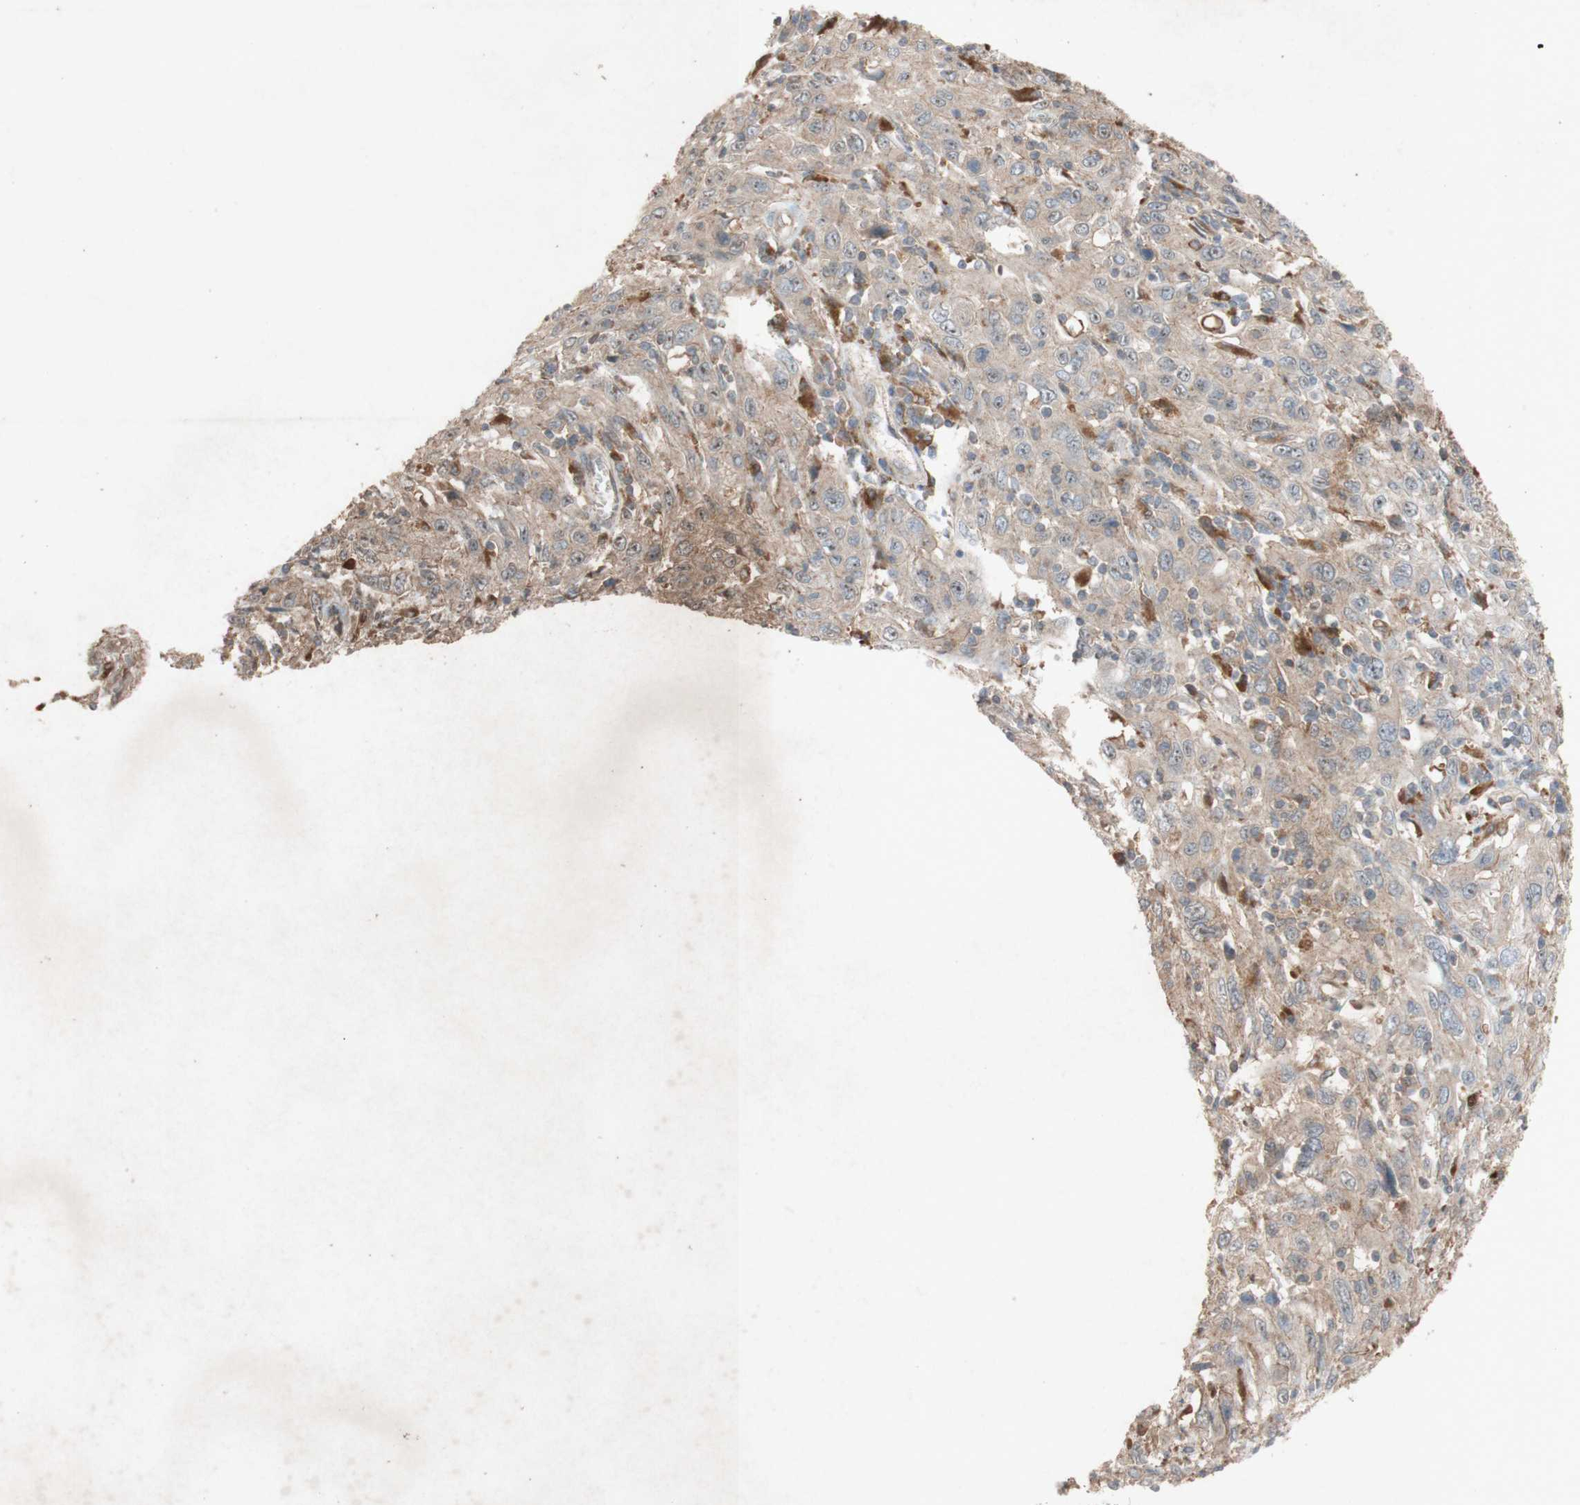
{"staining": {"intensity": "weak", "quantity": "25%-75%", "location": "cytoplasmic/membranous,nuclear"}, "tissue": "cervical cancer", "cell_type": "Tumor cells", "image_type": "cancer", "snomed": [{"axis": "morphology", "description": "Squamous cell carcinoma, NOS"}, {"axis": "topography", "description": "Cervix"}], "caption": "Protein staining of cervical squamous cell carcinoma tissue shows weak cytoplasmic/membranous and nuclear expression in about 25%-75% of tumor cells.", "gene": "ATP6V1F", "patient": {"sex": "female", "age": 46}}